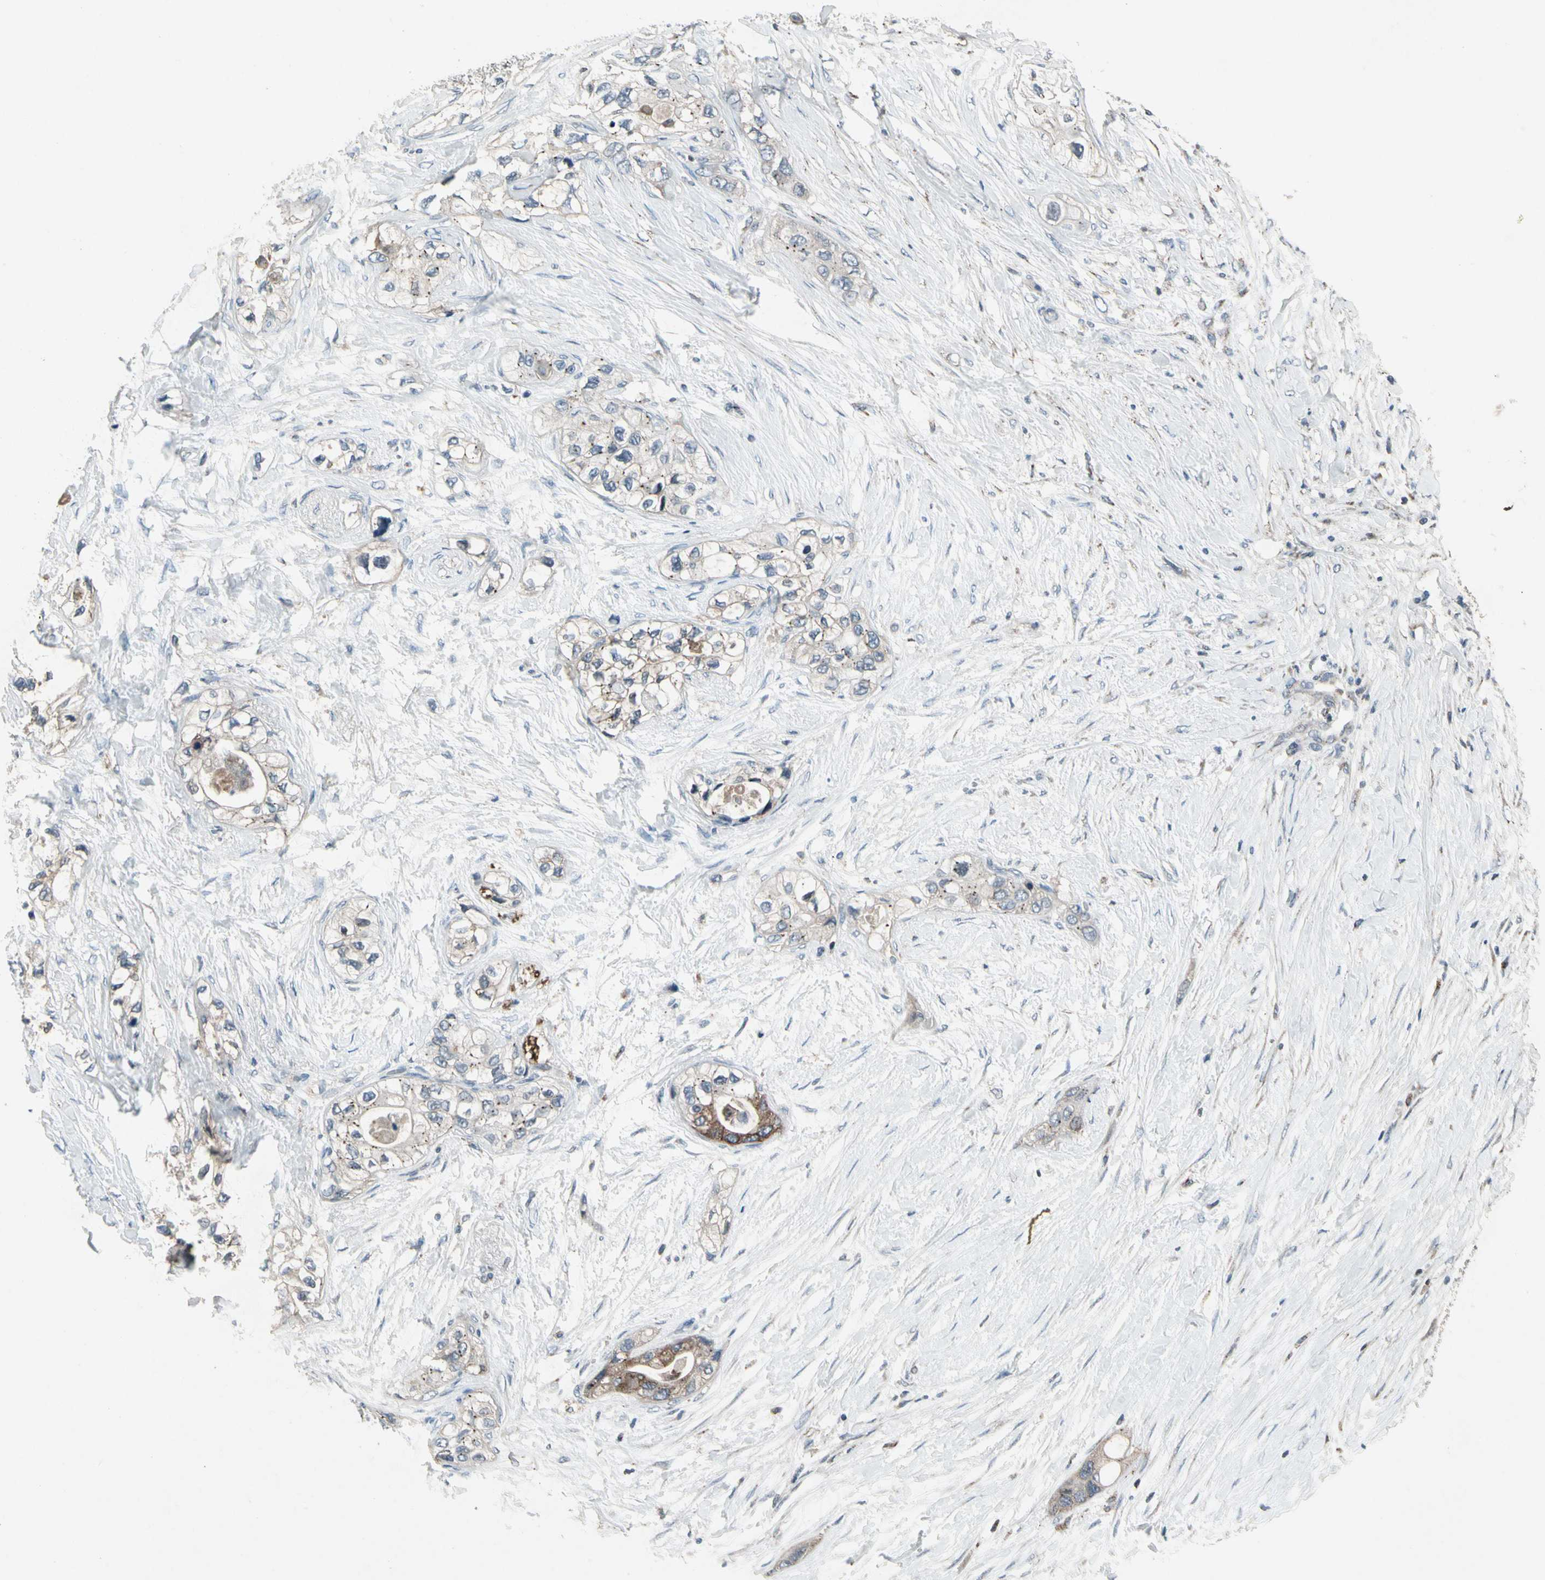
{"staining": {"intensity": "moderate", "quantity": "<25%", "location": "cytoplasmic/membranous"}, "tissue": "pancreatic cancer", "cell_type": "Tumor cells", "image_type": "cancer", "snomed": [{"axis": "morphology", "description": "Adenocarcinoma, NOS"}, {"axis": "topography", "description": "Pancreas"}], "caption": "Pancreatic cancer was stained to show a protein in brown. There is low levels of moderate cytoplasmic/membranous staining in about <25% of tumor cells.", "gene": "NMI", "patient": {"sex": "female", "age": 70}}